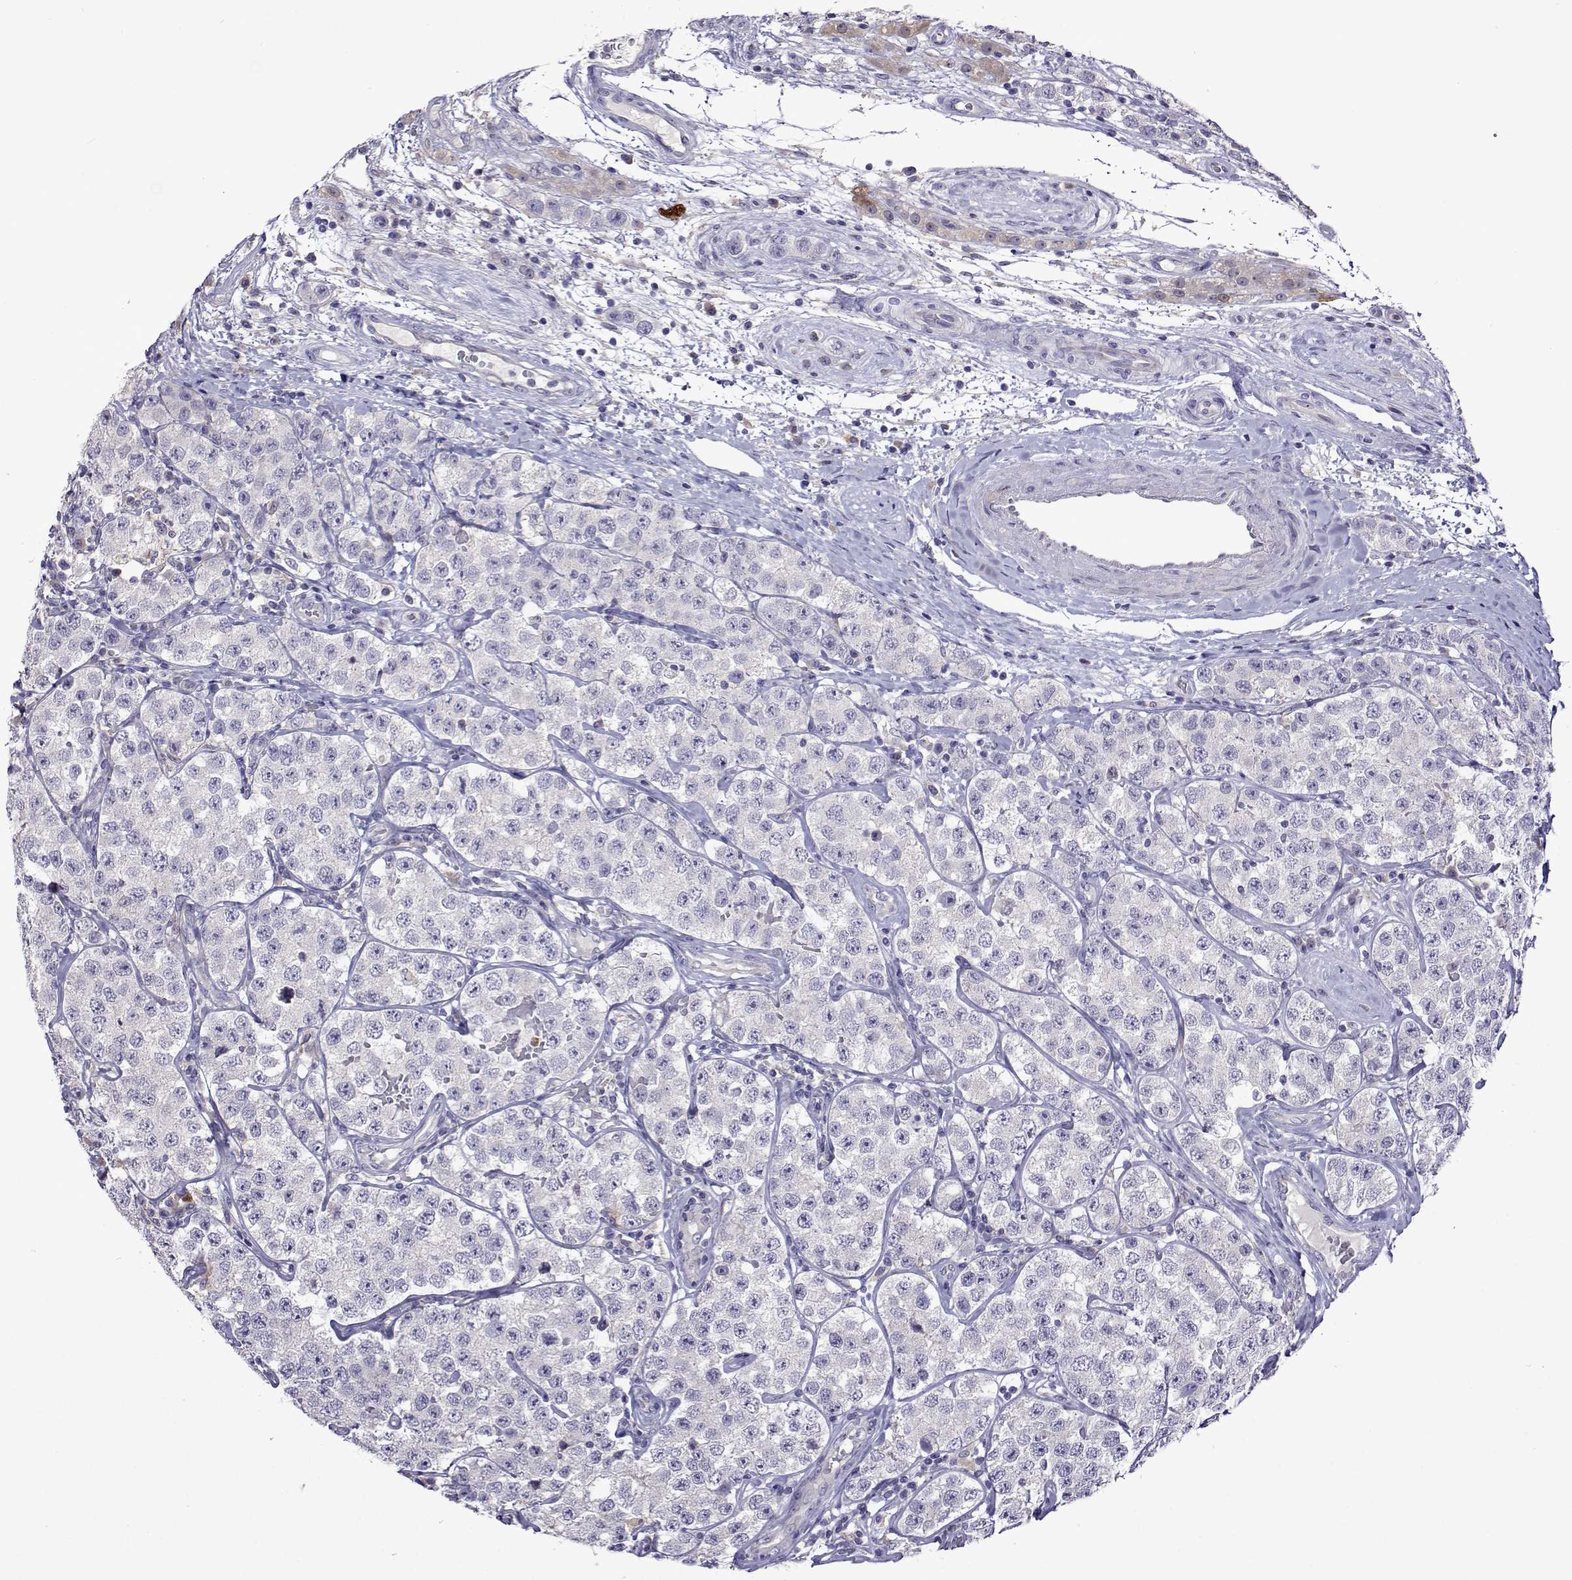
{"staining": {"intensity": "negative", "quantity": "none", "location": "none"}, "tissue": "testis cancer", "cell_type": "Tumor cells", "image_type": "cancer", "snomed": [{"axis": "morphology", "description": "Seminoma, NOS"}, {"axis": "topography", "description": "Testis"}], "caption": "IHC histopathology image of neoplastic tissue: human testis cancer (seminoma) stained with DAB exhibits no significant protein staining in tumor cells. The staining was performed using DAB (3,3'-diaminobenzidine) to visualize the protein expression in brown, while the nuclei were stained in blue with hematoxylin (Magnification: 20x).", "gene": "SULT2A1", "patient": {"sex": "male", "age": 34}}